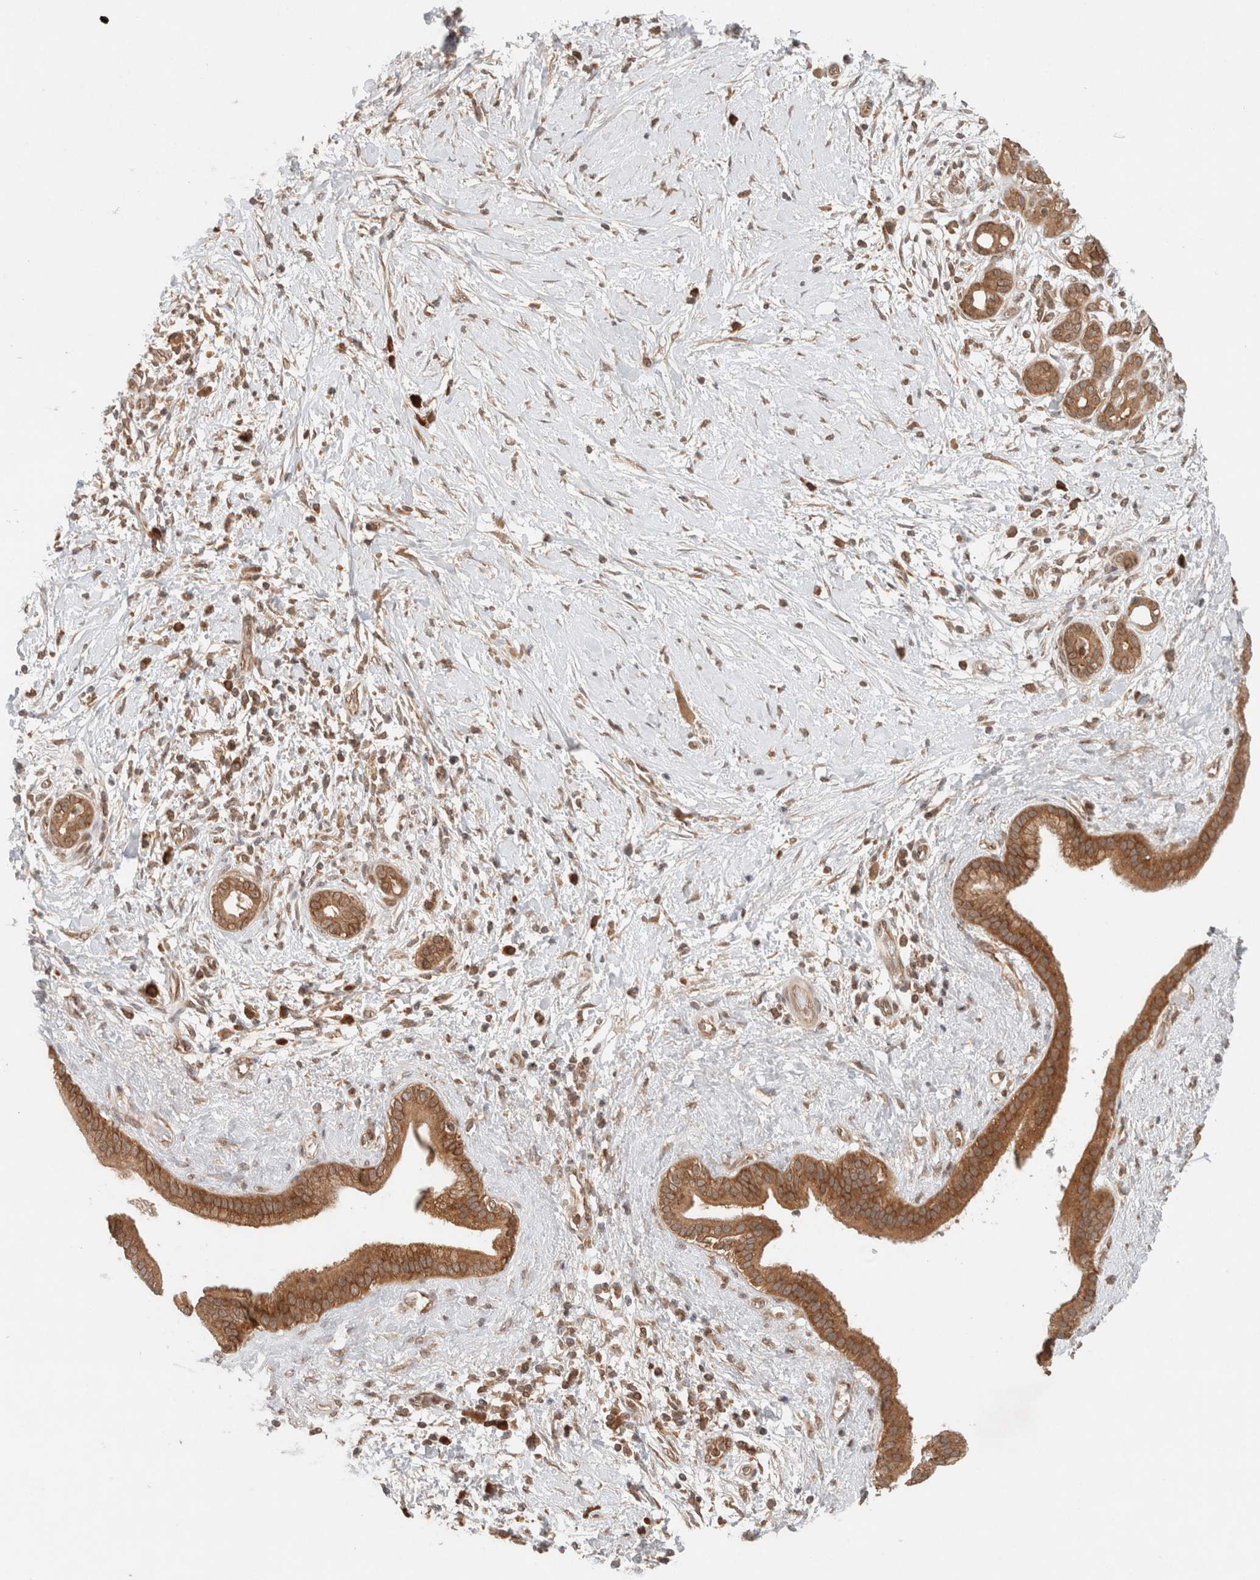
{"staining": {"intensity": "moderate", "quantity": ">75%", "location": "cytoplasmic/membranous"}, "tissue": "pancreatic cancer", "cell_type": "Tumor cells", "image_type": "cancer", "snomed": [{"axis": "morphology", "description": "Adenocarcinoma, NOS"}, {"axis": "topography", "description": "Pancreas"}], "caption": "Immunohistochemical staining of human pancreatic cancer displays medium levels of moderate cytoplasmic/membranous staining in about >75% of tumor cells.", "gene": "ARFGEF2", "patient": {"sex": "male", "age": 58}}